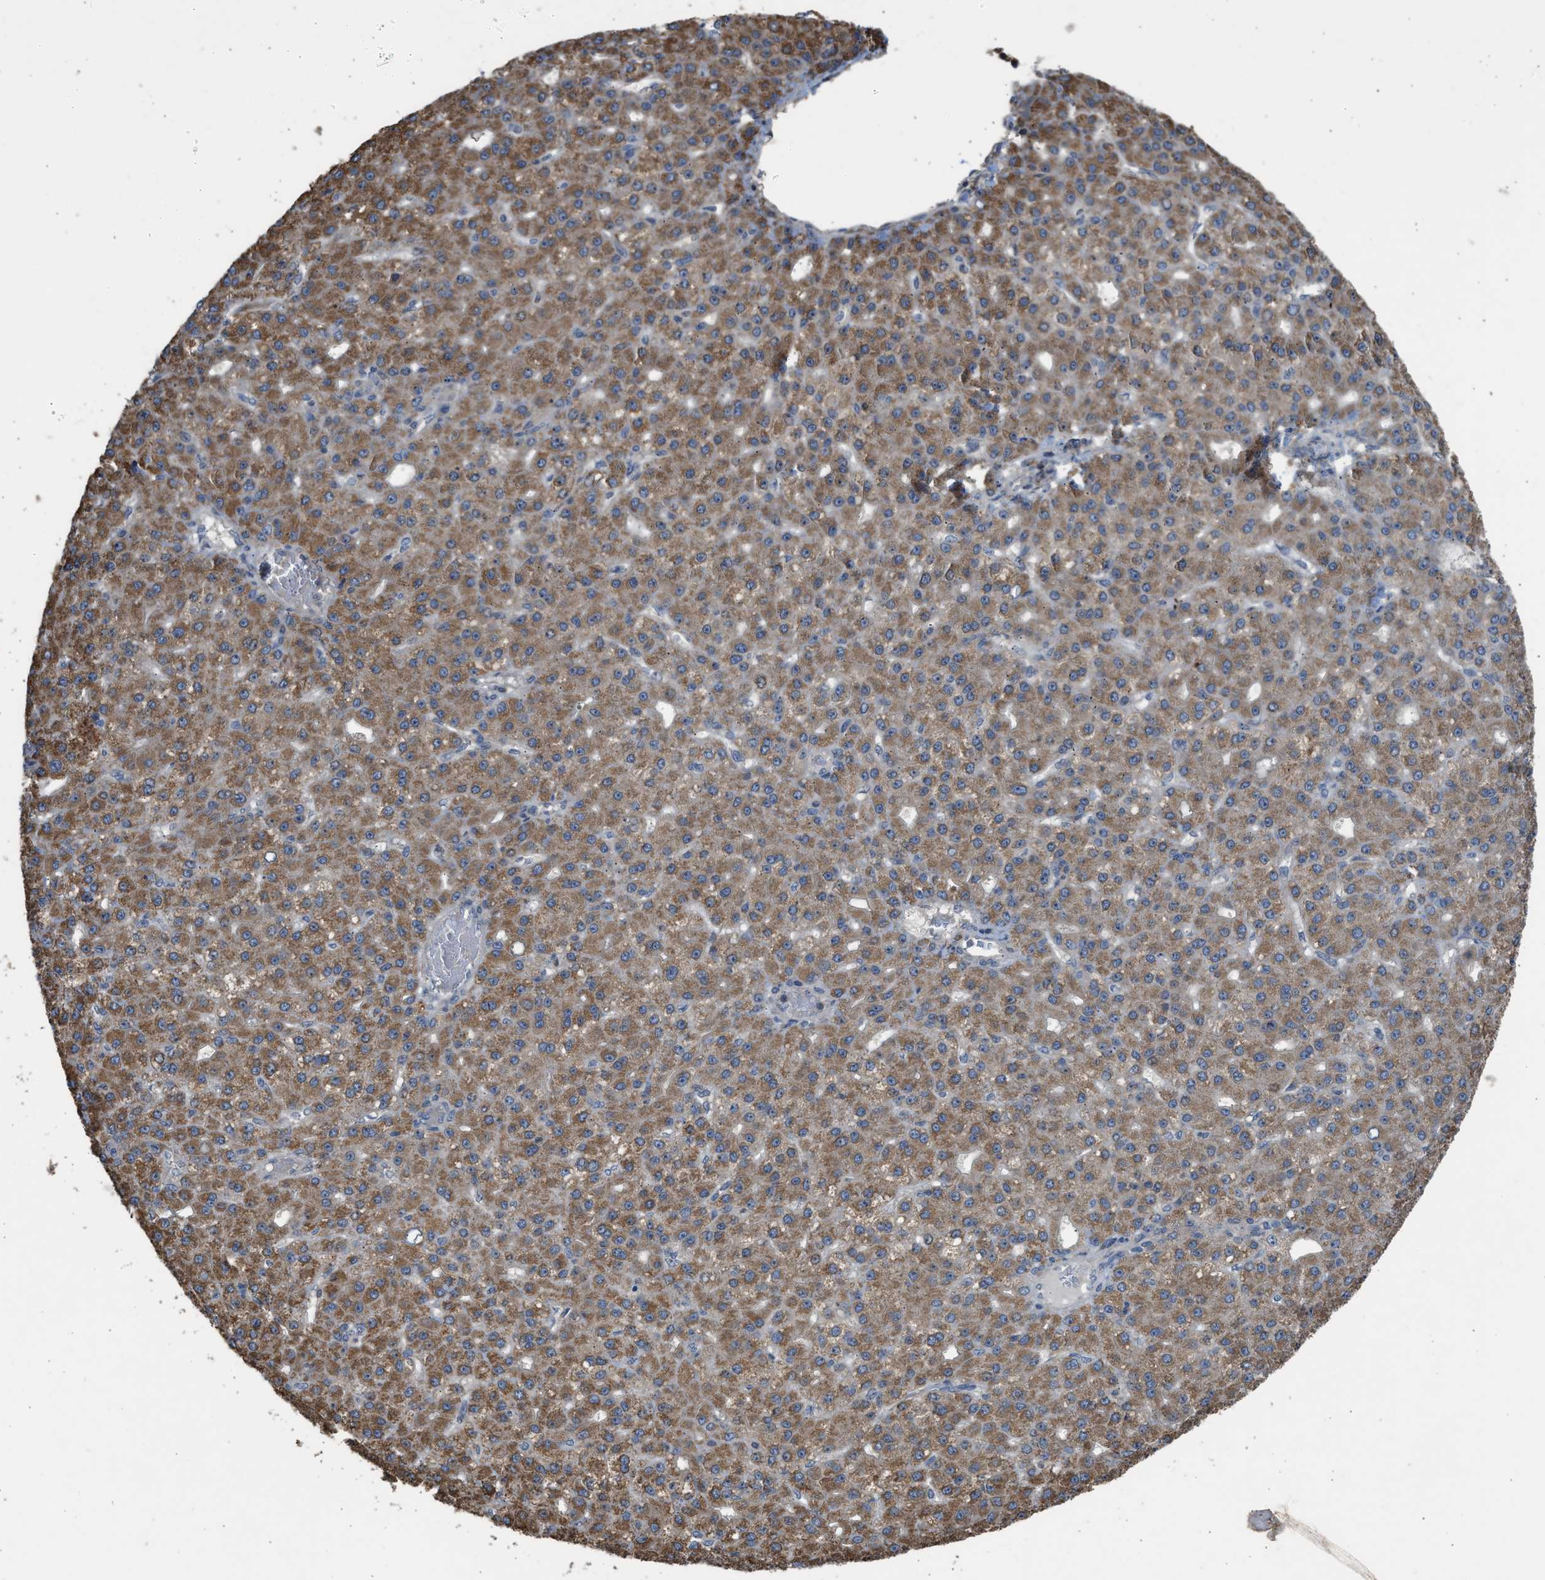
{"staining": {"intensity": "moderate", "quantity": ">75%", "location": "cytoplasmic/membranous"}, "tissue": "liver cancer", "cell_type": "Tumor cells", "image_type": "cancer", "snomed": [{"axis": "morphology", "description": "Carcinoma, Hepatocellular, NOS"}, {"axis": "topography", "description": "Liver"}], "caption": "Protein analysis of liver hepatocellular carcinoma tissue displays moderate cytoplasmic/membranous positivity in approximately >75% of tumor cells.", "gene": "CYP1A1", "patient": {"sex": "male", "age": 67}}